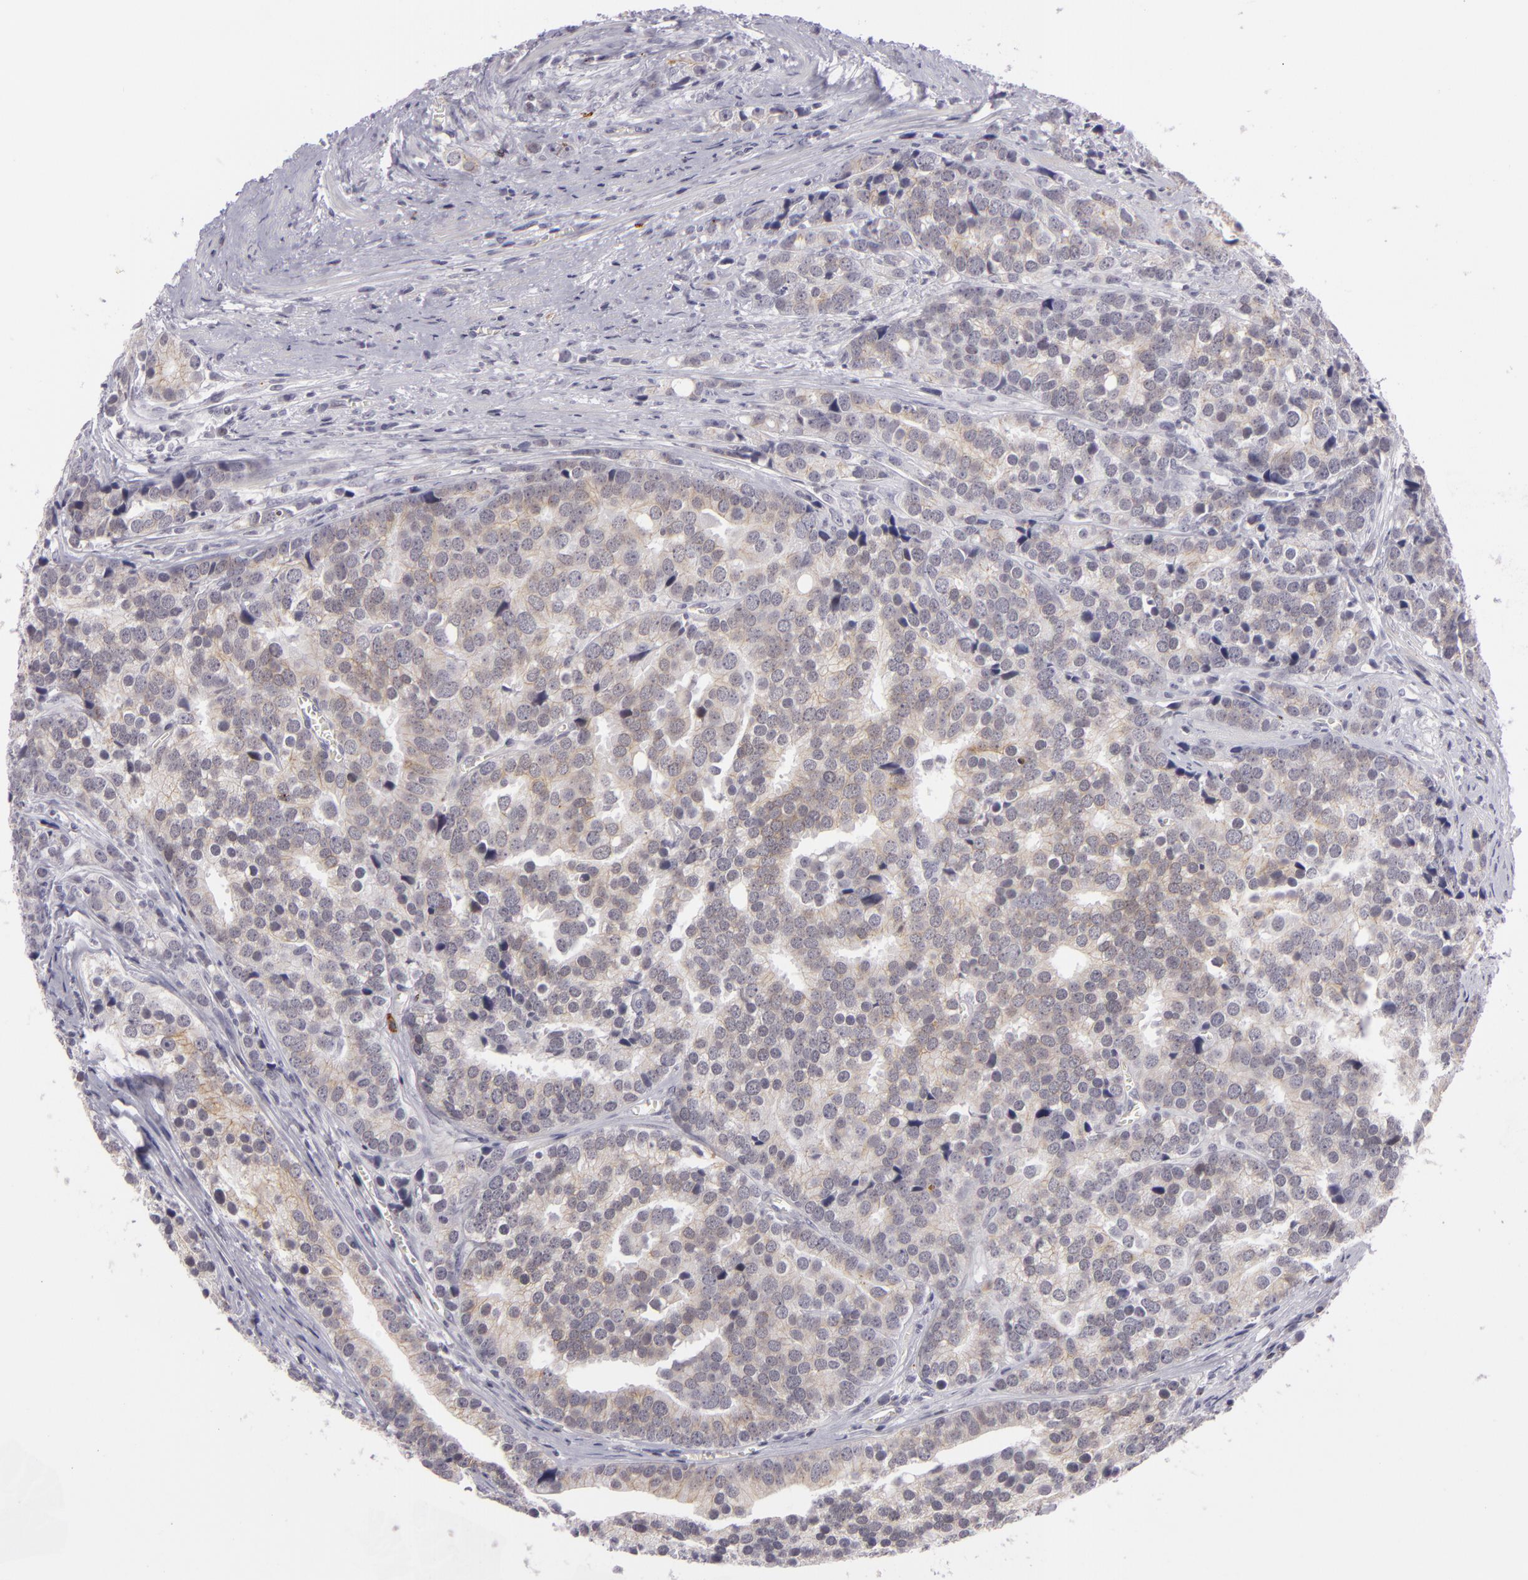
{"staining": {"intensity": "weak", "quantity": "<25%", "location": "cytoplasmic/membranous"}, "tissue": "prostate cancer", "cell_type": "Tumor cells", "image_type": "cancer", "snomed": [{"axis": "morphology", "description": "Adenocarcinoma, High grade"}, {"axis": "topography", "description": "Prostate"}], "caption": "This histopathology image is of adenocarcinoma (high-grade) (prostate) stained with immunohistochemistry (IHC) to label a protein in brown with the nuclei are counter-stained blue. There is no expression in tumor cells. (Brightfield microscopy of DAB immunohistochemistry (IHC) at high magnification).", "gene": "CTNNB1", "patient": {"sex": "male", "age": 71}}